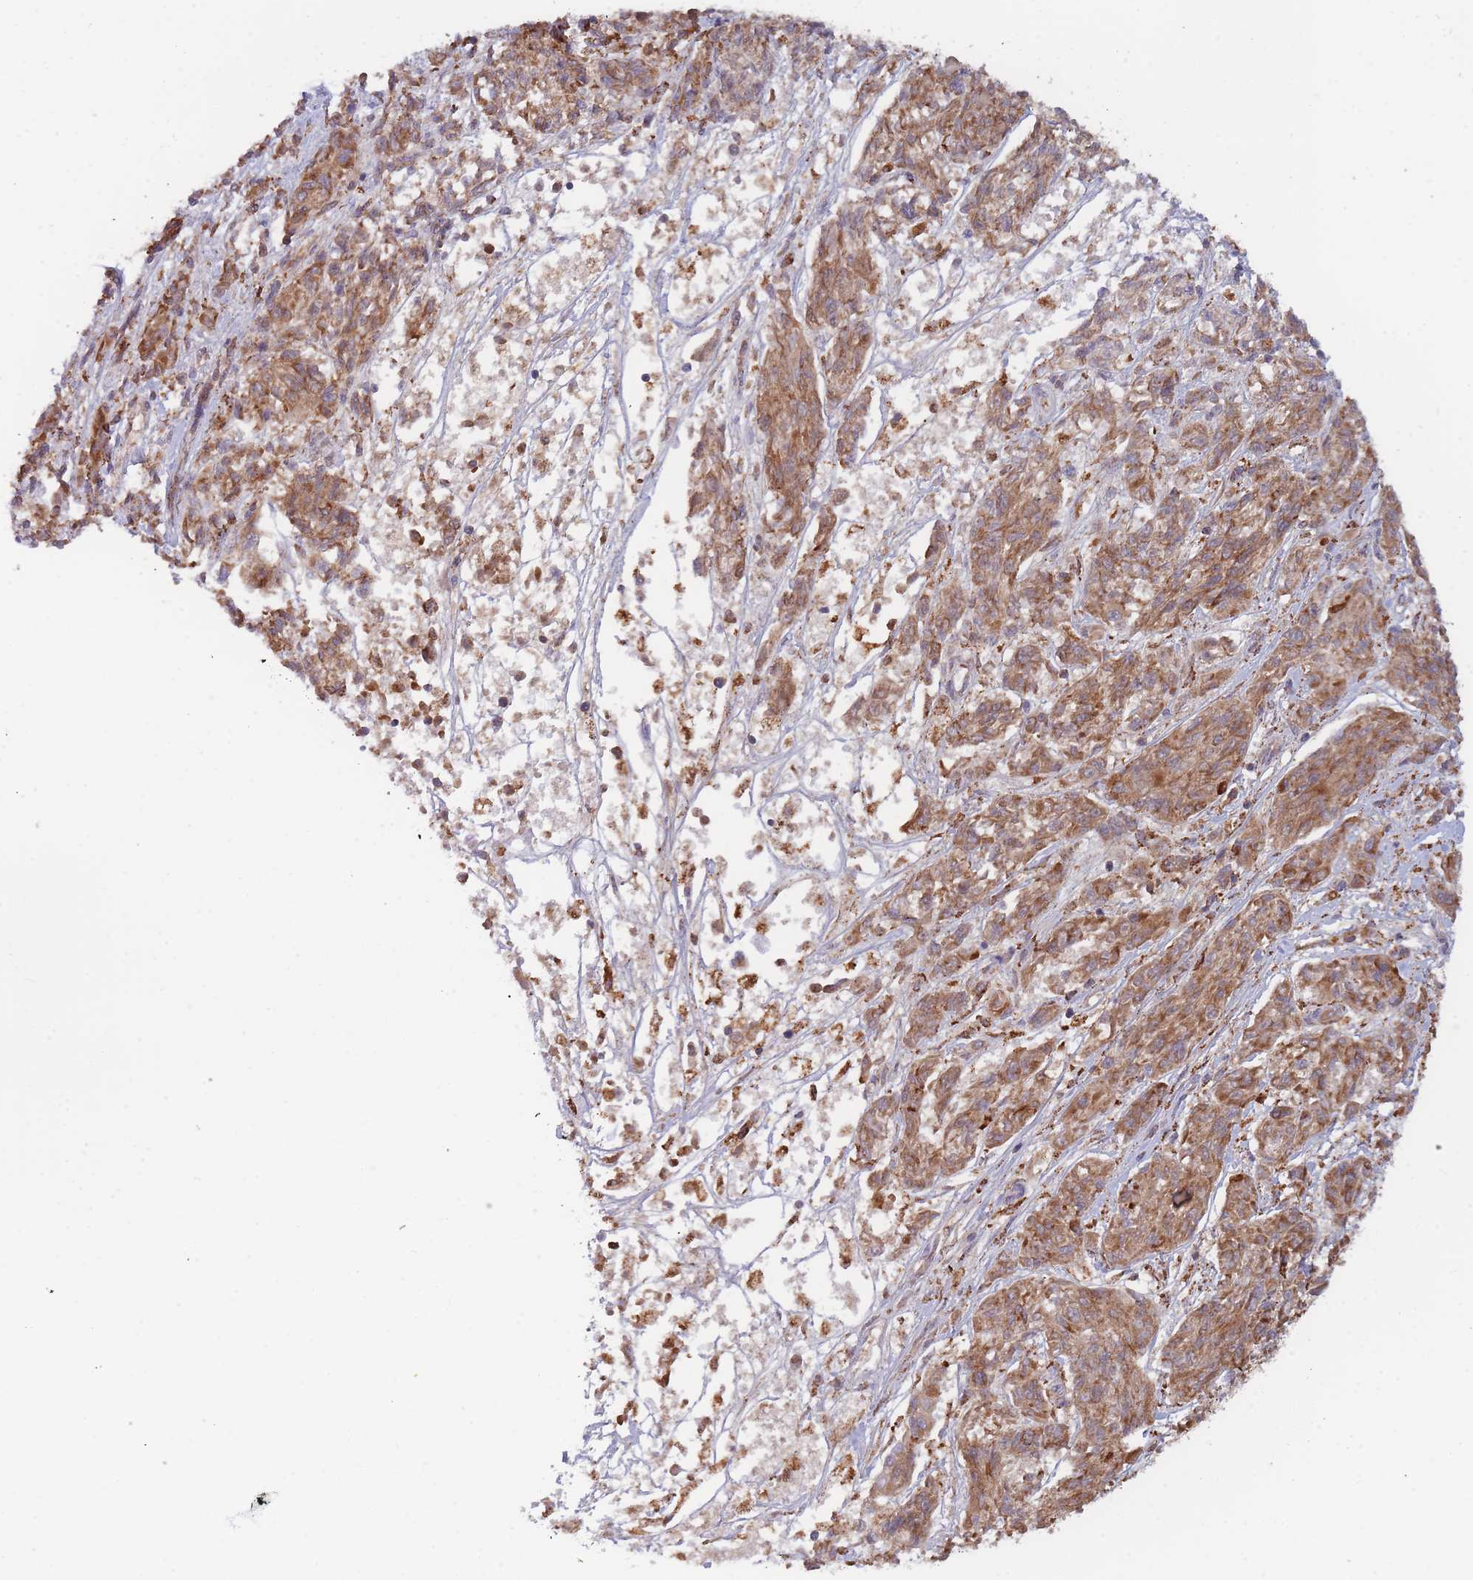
{"staining": {"intensity": "moderate", "quantity": ">75%", "location": "cytoplasmic/membranous"}, "tissue": "melanoma", "cell_type": "Tumor cells", "image_type": "cancer", "snomed": [{"axis": "morphology", "description": "Malignant melanoma, NOS"}, {"axis": "topography", "description": "Skin"}], "caption": "Brown immunohistochemical staining in malignant melanoma exhibits moderate cytoplasmic/membranous expression in approximately >75% of tumor cells.", "gene": "MRPL17", "patient": {"sex": "male", "age": 53}}